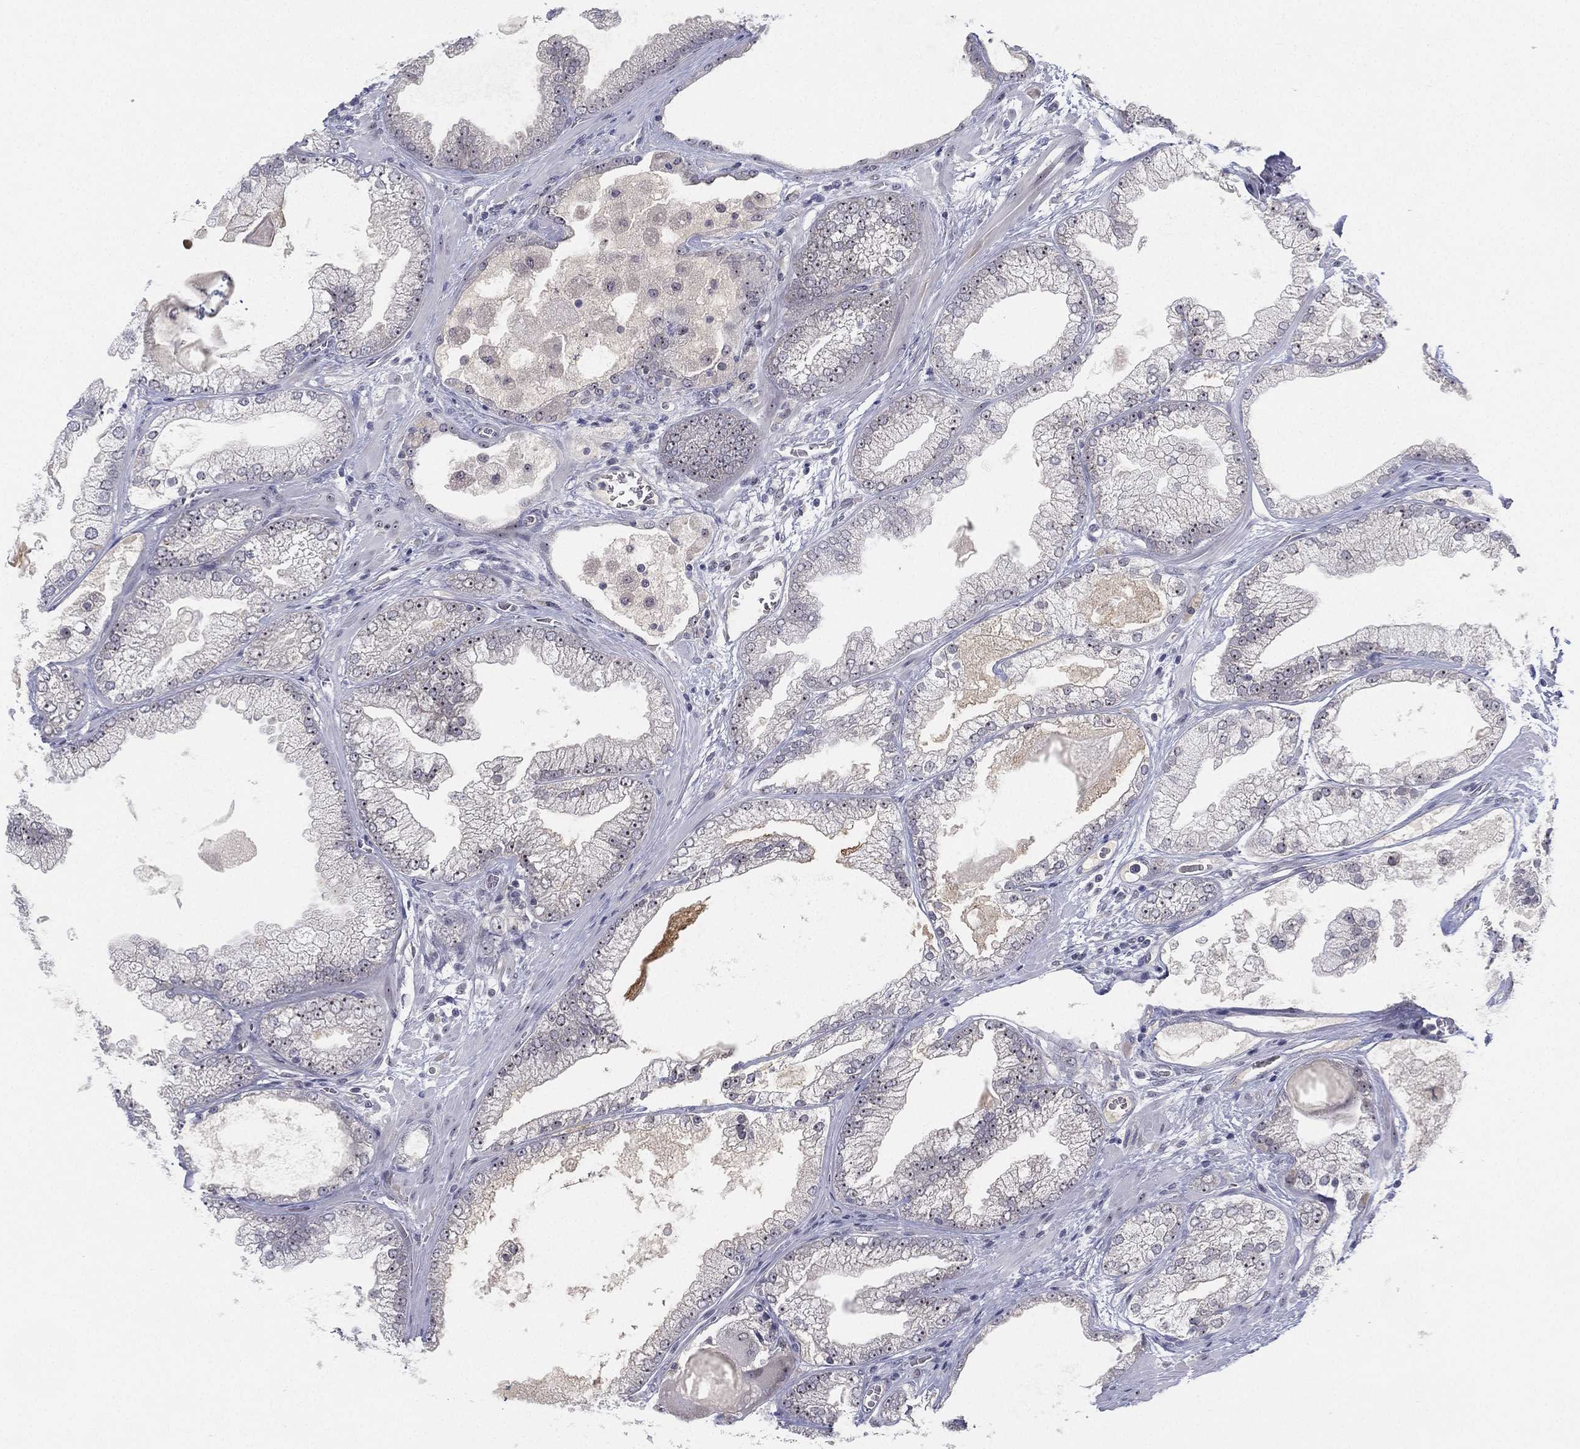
{"staining": {"intensity": "negative", "quantity": "none", "location": "none"}, "tissue": "prostate cancer", "cell_type": "Tumor cells", "image_type": "cancer", "snomed": [{"axis": "morphology", "description": "Adenocarcinoma, Low grade"}, {"axis": "topography", "description": "Prostate"}], "caption": "Protein analysis of prostate cancer shows no significant expression in tumor cells.", "gene": "MS4A8", "patient": {"sex": "male", "age": 57}}